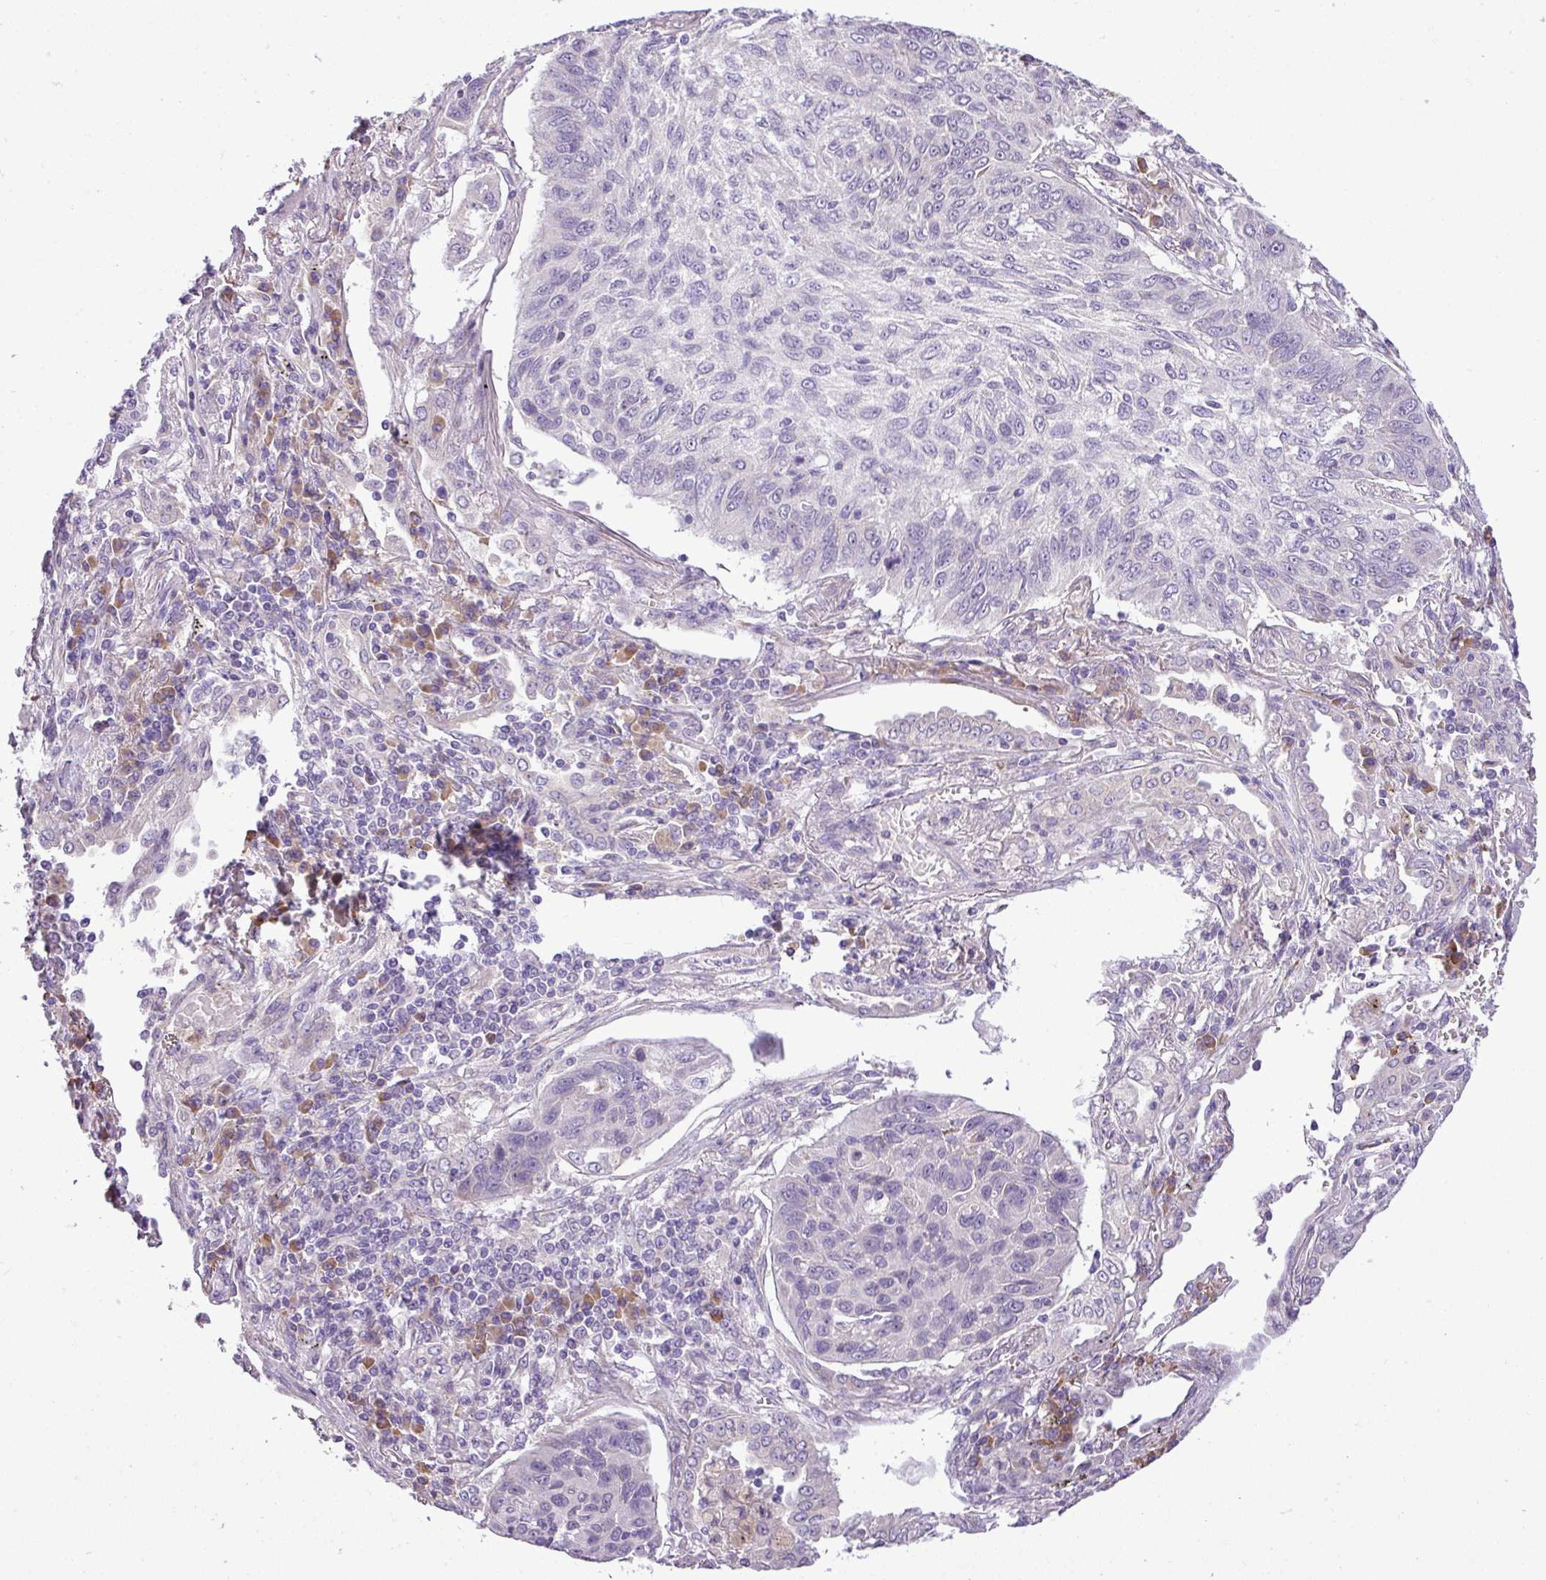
{"staining": {"intensity": "negative", "quantity": "none", "location": "none"}, "tissue": "lung cancer", "cell_type": "Tumor cells", "image_type": "cancer", "snomed": [{"axis": "morphology", "description": "Squamous cell carcinoma, NOS"}, {"axis": "topography", "description": "Lung"}], "caption": "A high-resolution micrograph shows immunohistochemistry (IHC) staining of lung cancer (squamous cell carcinoma), which shows no significant staining in tumor cells.", "gene": "MOCS3", "patient": {"sex": "female", "age": 66}}